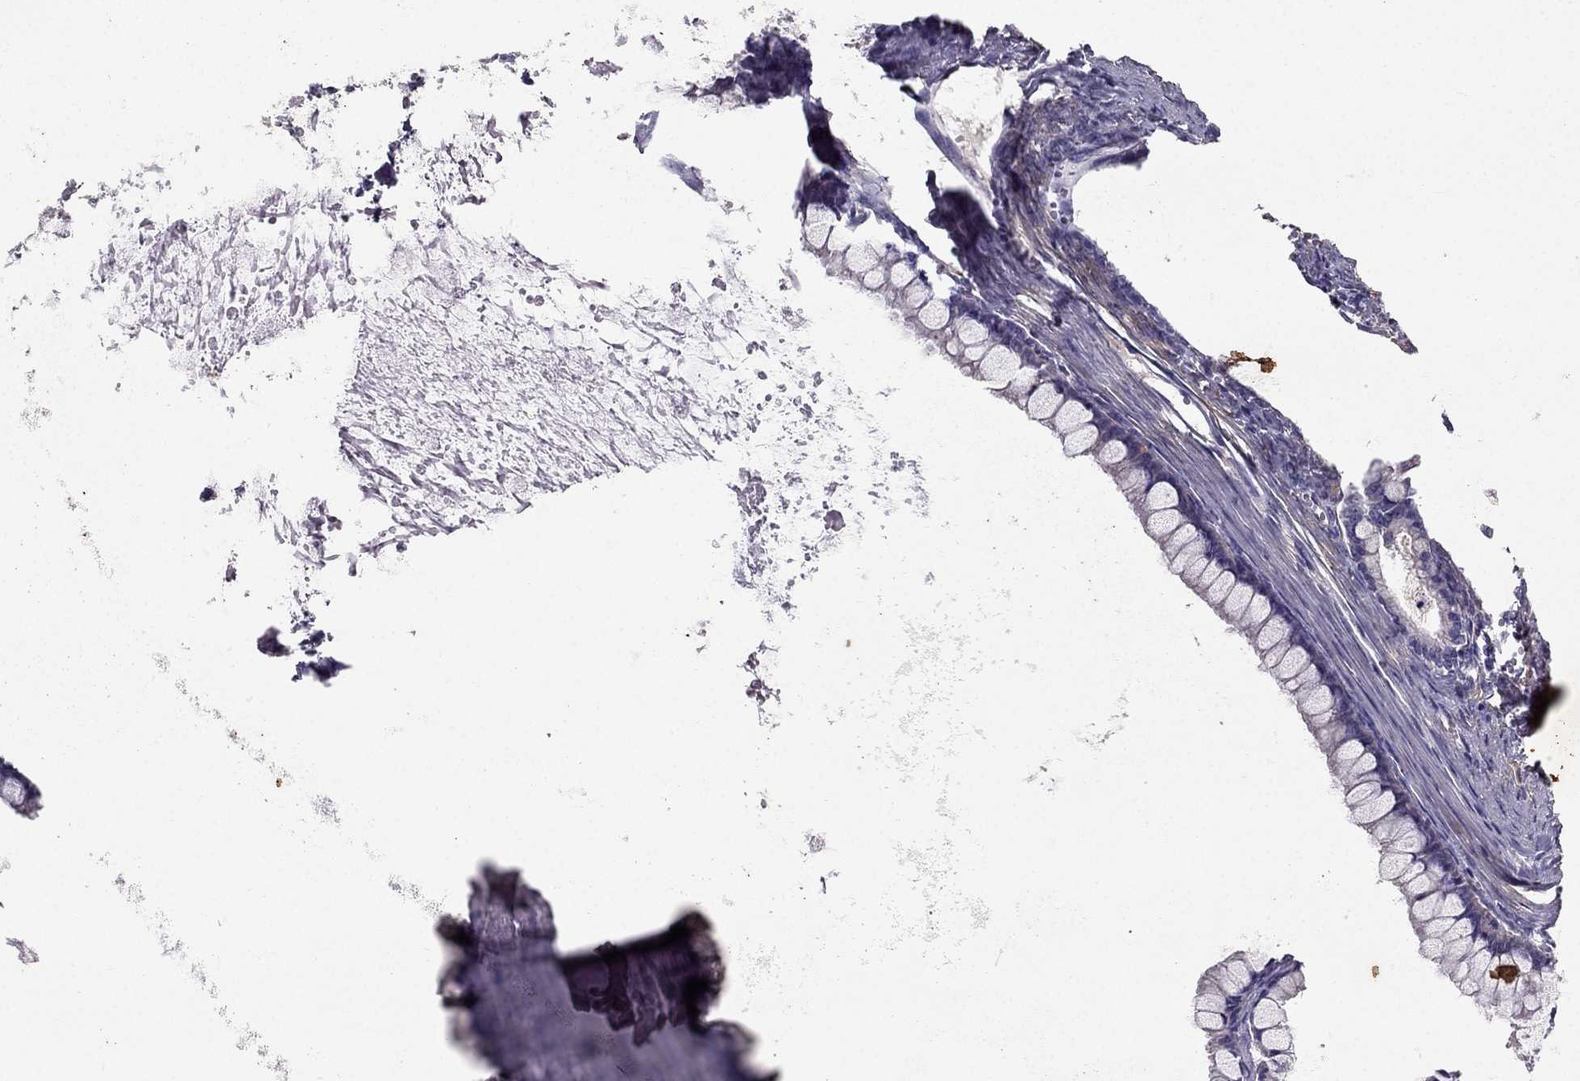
{"staining": {"intensity": "negative", "quantity": "none", "location": "none"}, "tissue": "ovarian cancer", "cell_type": "Tumor cells", "image_type": "cancer", "snomed": [{"axis": "morphology", "description": "Cystadenocarcinoma, mucinous, NOS"}, {"axis": "topography", "description": "Ovary"}], "caption": "IHC photomicrograph of human mucinous cystadenocarcinoma (ovarian) stained for a protein (brown), which reveals no positivity in tumor cells. Nuclei are stained in blue.", "gene": "SYT5", "patient": {"sex": "female", "age": 67}}